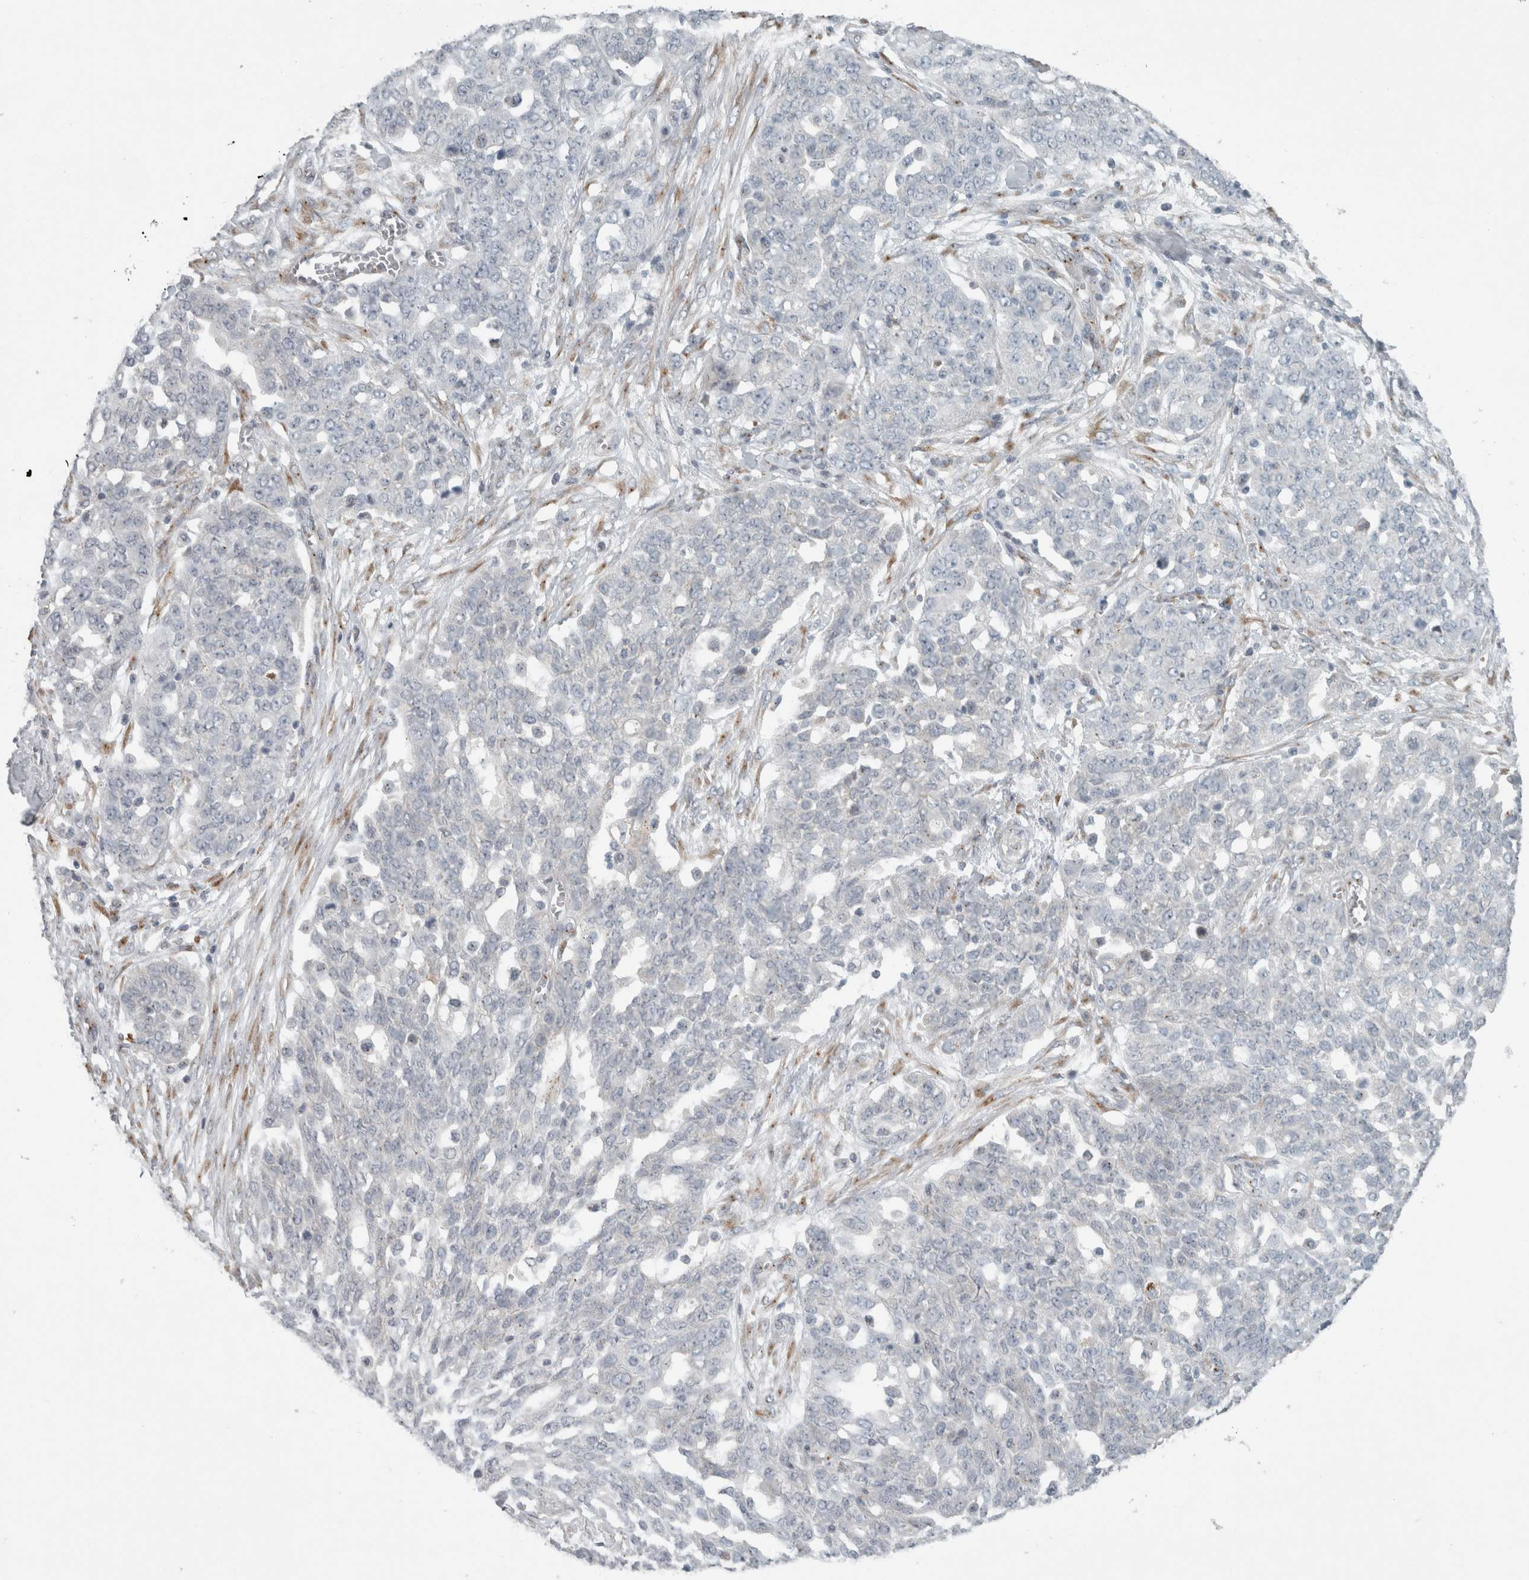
{"staining": {"intensity": "negative", "quantity": "none", "location": "none"}, "tissue": "ovarian cancer", "cell_type": "Tumor cells", "image_type": "cancer", "snomed": [{"axis": "morphology", "description": "Cystadenocarcinoma, serous, NOS"}, {"axis": "topography", "description": "Soft tissue"}, {"axis": "topography", "description": "Ovary"}], "caption": "Tumor cells show no significant protein staining in ovarian cancer (serous cystadenocarcinoma). (Immunohistochemistry, brightfield microscopy, high magnification).", "gene": "KIF1C", "patient": {"sex": "female", "age": 57}}